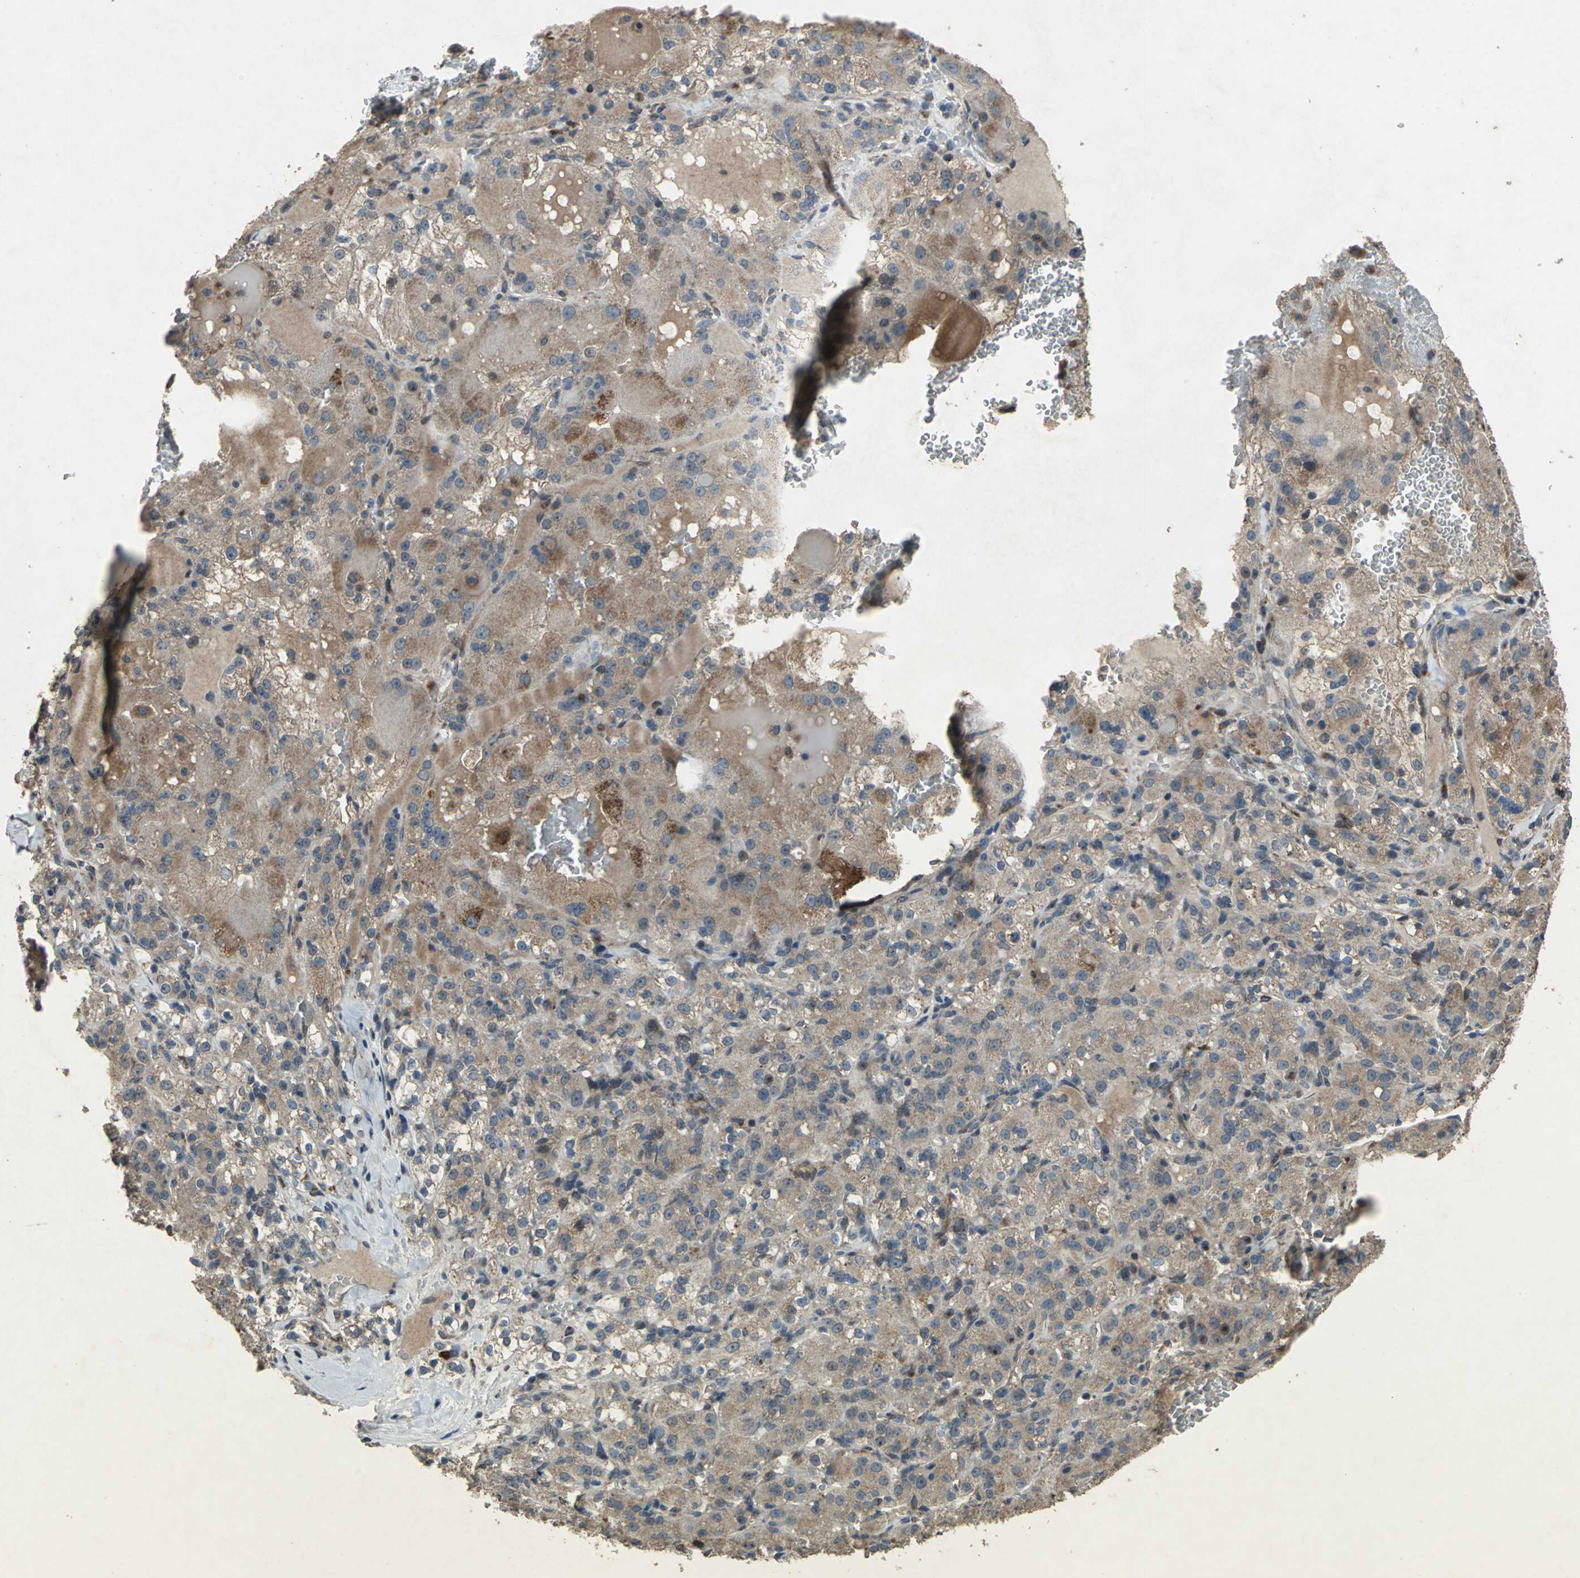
{"staining": {"intensity": "weak", "quantity": ">75%", "location": "cytoplasmic/membranous"}, "tissue": "renal cancer", "cell_type": "Tumor cells", "image_type": "cancer", "snomed": [{"axis": "morphology", "description": "Normal tissue, NOS"}, {"axis": "morphology", "description": "Adenocarcinoma, NOS"}, {"axis": "topography", "description": "Kidney"}], "caption": "Protein staining shows weak cytoplasmic/membranous positivity in about >75% of tumor cells in renal cancer.", "gene": "SEPTIN4", "patient": {"sex": "male", "age": 61}}